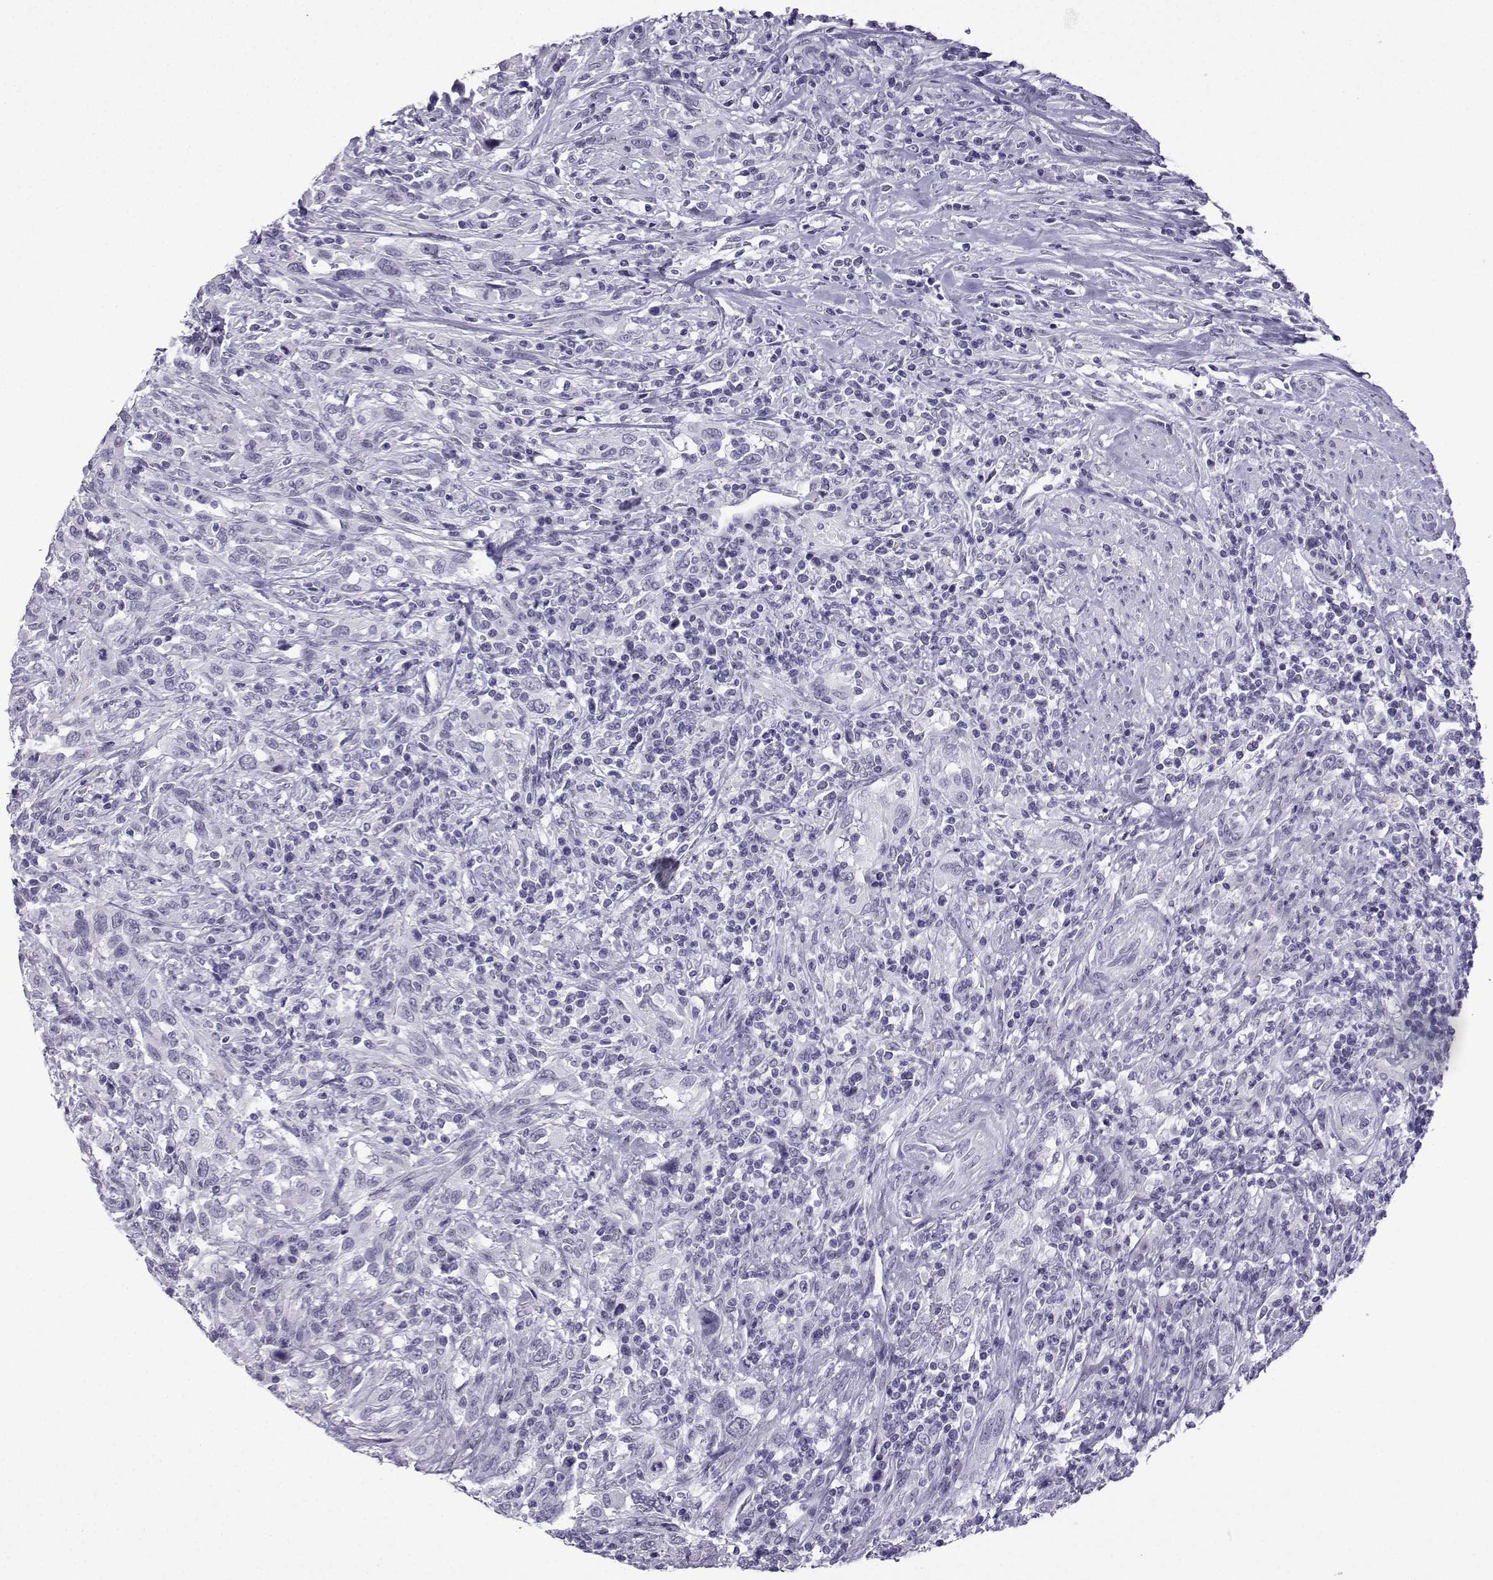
{"staining": {"intensity": "negative", "quantity": "none", "location": "none"}, "tissue": "urothelial cancer", "cell_type": "Tumor cells", "image_type": "cancer", "snomed": [{"axis": "morphology", "description": "Urothelial carcinoma, NOS"}, {"axis": "morphology", "description": "Urothelial carcinoma, High grade"}, {"axis": "topography", "description": "Urinary bladder"}], "caption": "Protein analysis of transitional cell carcinoma demonstrates no significant expression in tumor cells. (Stains: DAB (3,3'-diaminobenzidine) immunohistochemistry with hematoxylin counter stain, Microscopy: brightfield microscopy at high magnification).", "gene": "MRGBP", "patient": {"sex": "female", "age": 64}}